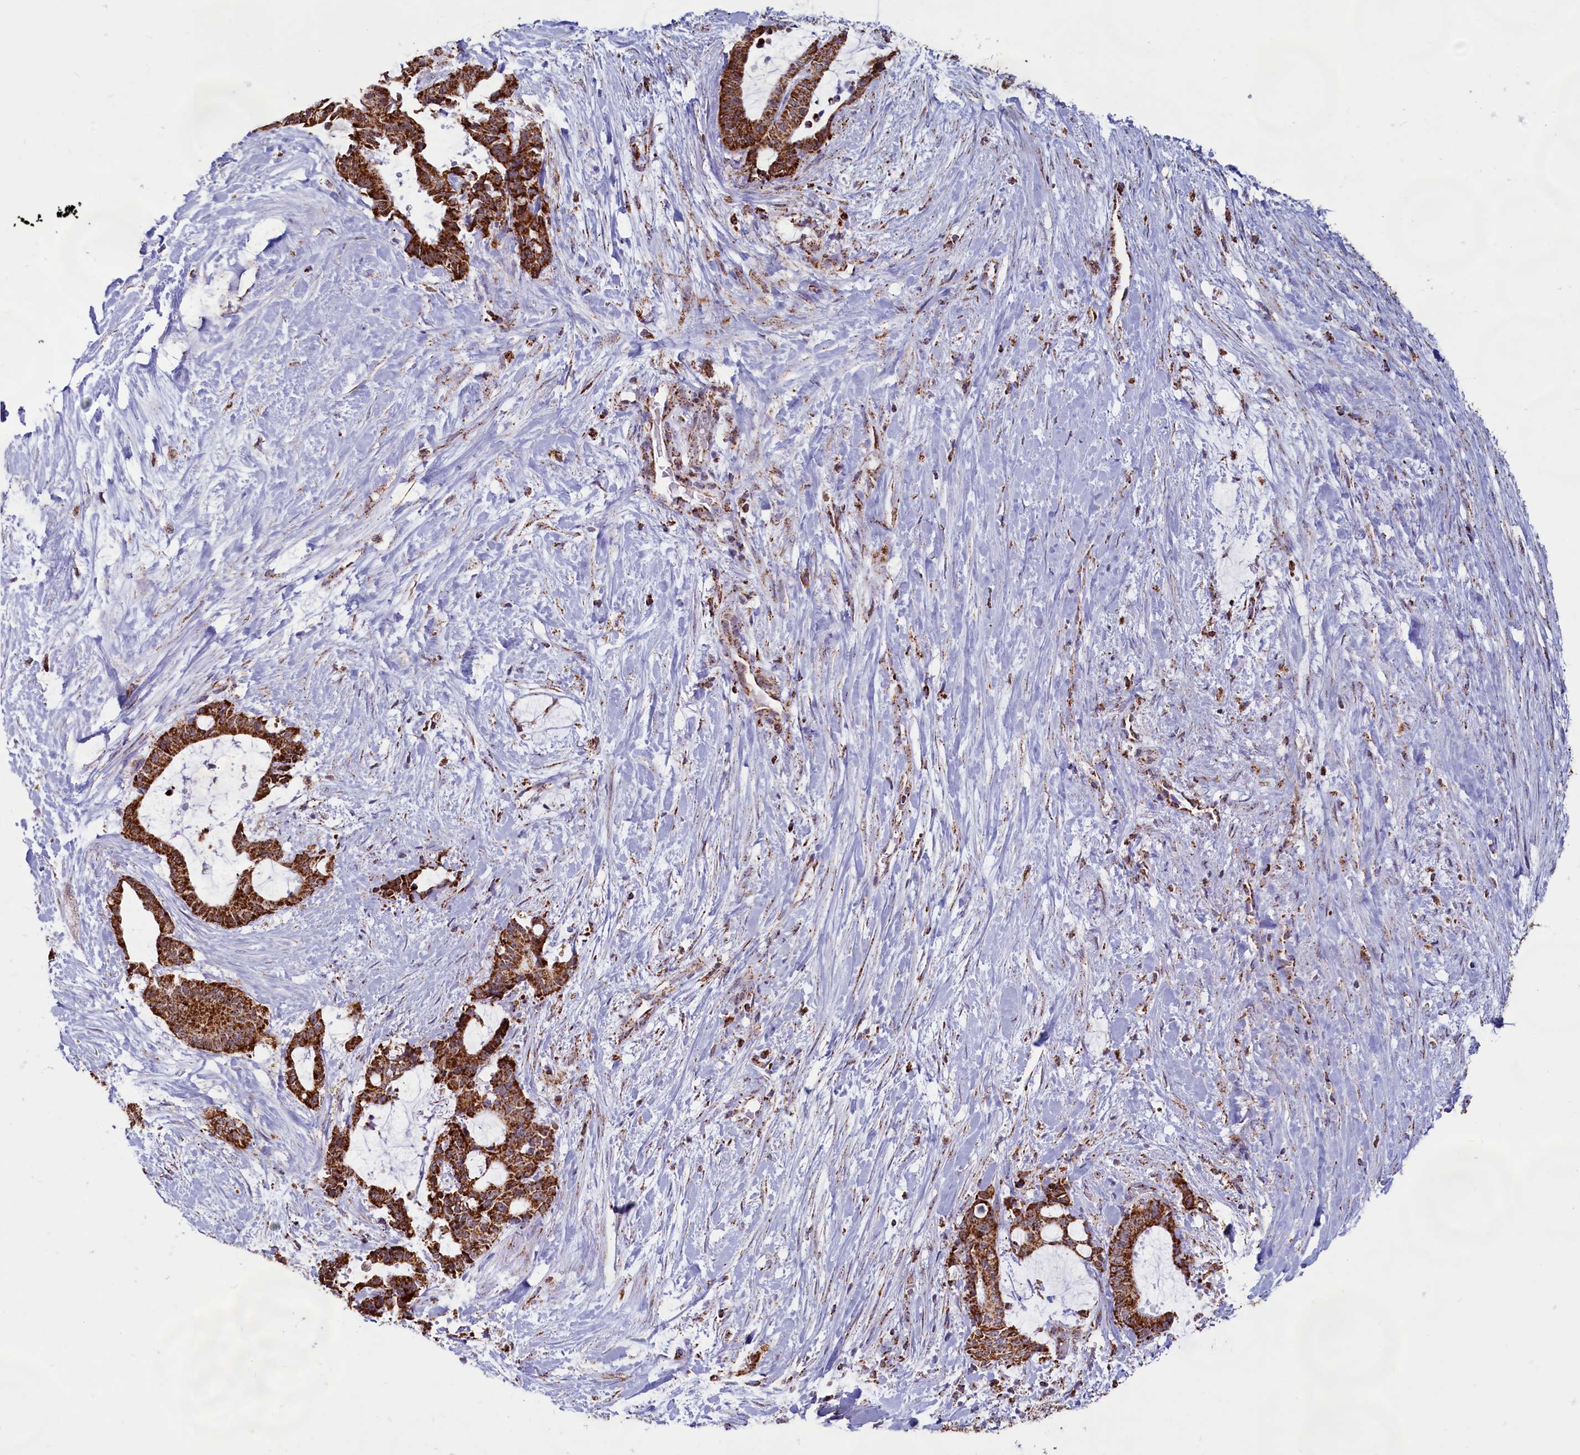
{"staining": {"intensity": "strong", "quantity": ">75%", "location": "cytoplasmic/membranous"}, "tissue": "liver cancer", "cell_type": "Tumor cells", "image_type": "cancer", "snomed": [{"axis": "morphology", "description": "Normal tissue, NOS"}, {"axis": "morphology", "description": "Cholangiocarcinoma"}, {"axis": "topography", "description": "Liver"}, {"axis": "topography", "description": "Peripheral nerve tissue"}], "caption": "An IHC photomicrograph of neoplastic tissue is shown. Protein staining in brown labels strong cytoplasmic/membranous positivity in liver cholangiocarcinoma within tumor cells. The staining is performed using DAB (3,3'-diaminobenzidine) brown chromogen to label protein expression. The nuclei are counter-stained blue using hematoxylin.", "gene": "C1D", "patient": {"sex": "female", "age": 73}}